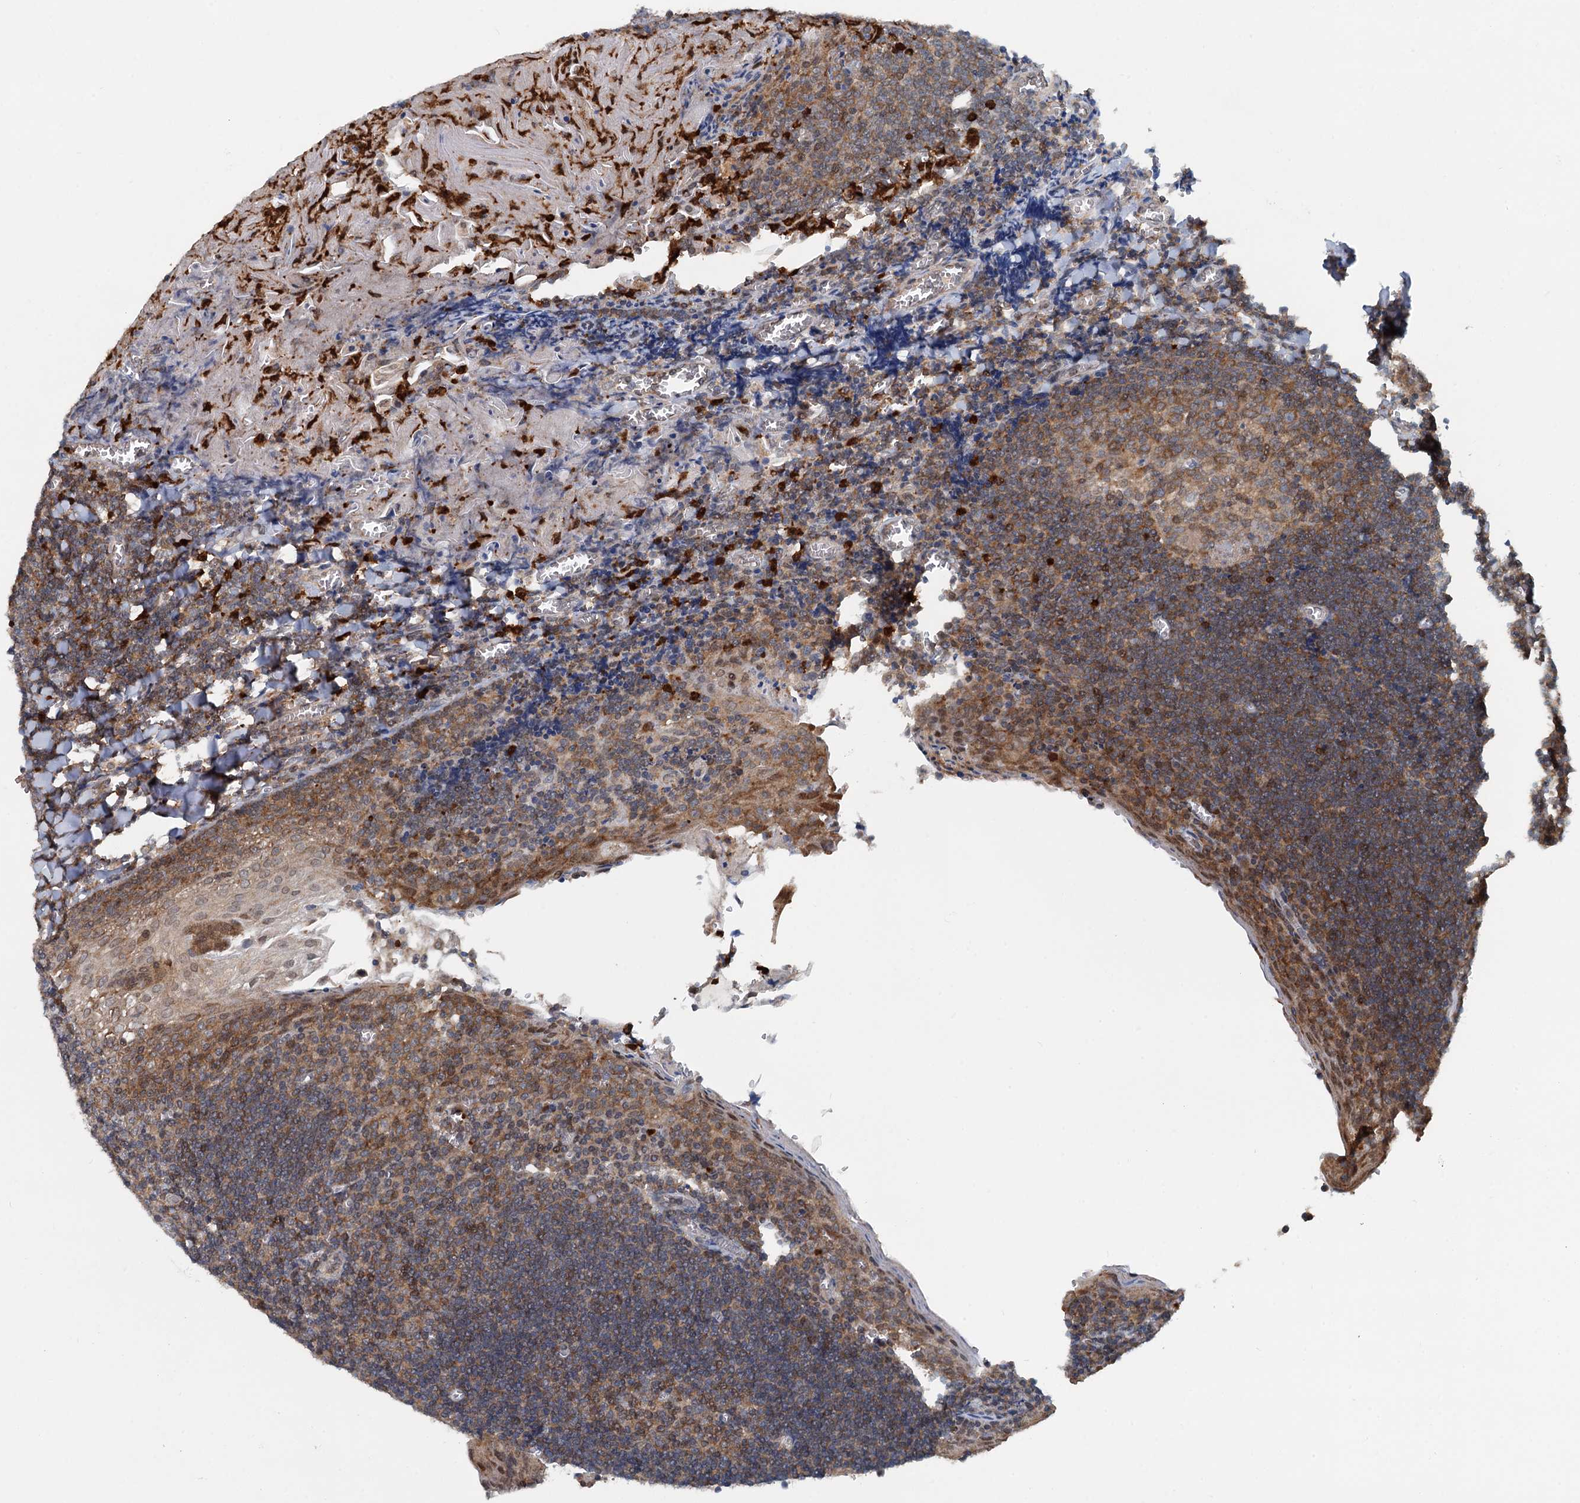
{"staining": {"intensity": "strong", "quantity": ">75%", "location": "cytoplasmic/membranous"}, "tissue": "tonsil", "cell_type": "Germinal center cells", "image_type": "normal", "snomed": [{"axis": "morphology", "description": "Normal tissue, NOS"}, {"axis": "topography", "description": "Tonsil"}], "caption": "This is a histology image of IHC staining of normal tonsil, which shows strong positivity in the cytoplasmic/membranous of germinal center cells.", "gene": "GPI", "patient": {"sex": "male", "age": 27}}